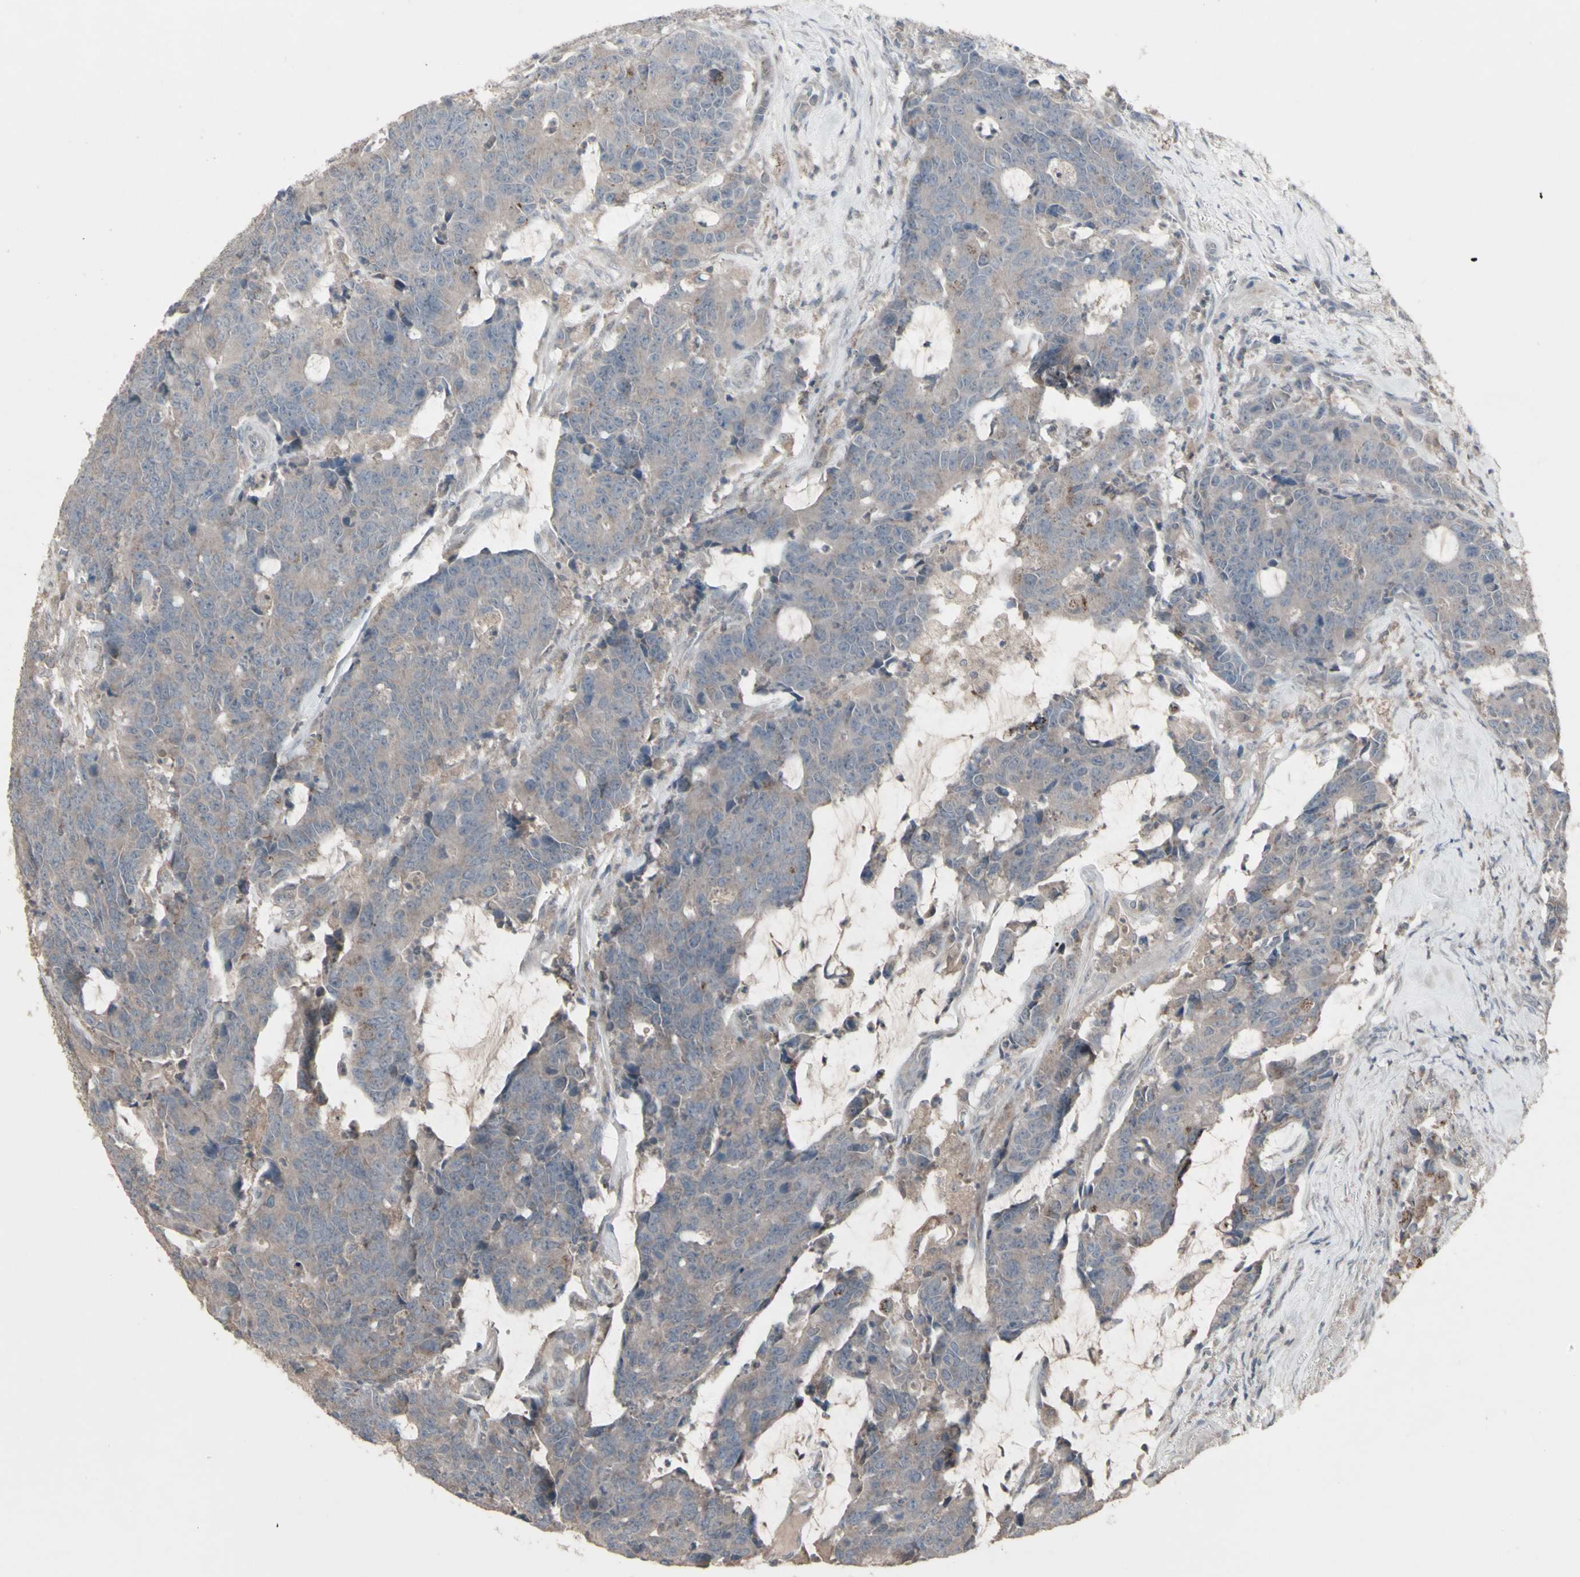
{"staining": {"intensity": "negative", "quantity": "none", "location": "none"}, "tissue": "colorectal cancer", "cell_type": "Tumor cells", "image_type": "cancer", "snomed": [{"axis": "morphology", "description": "Adenocarcinoma, NOS"}, {"axis": "topography", "description": "Colon"}], "caption": "A high-resolution histopathology image shows immunohistochemistry (IHC) staining of colorectal cancer (adenocarcinoma), which displays no significant staining in tumor cells.", "gene": "CSK", "patient": {"sex": "female", "age": 86}}